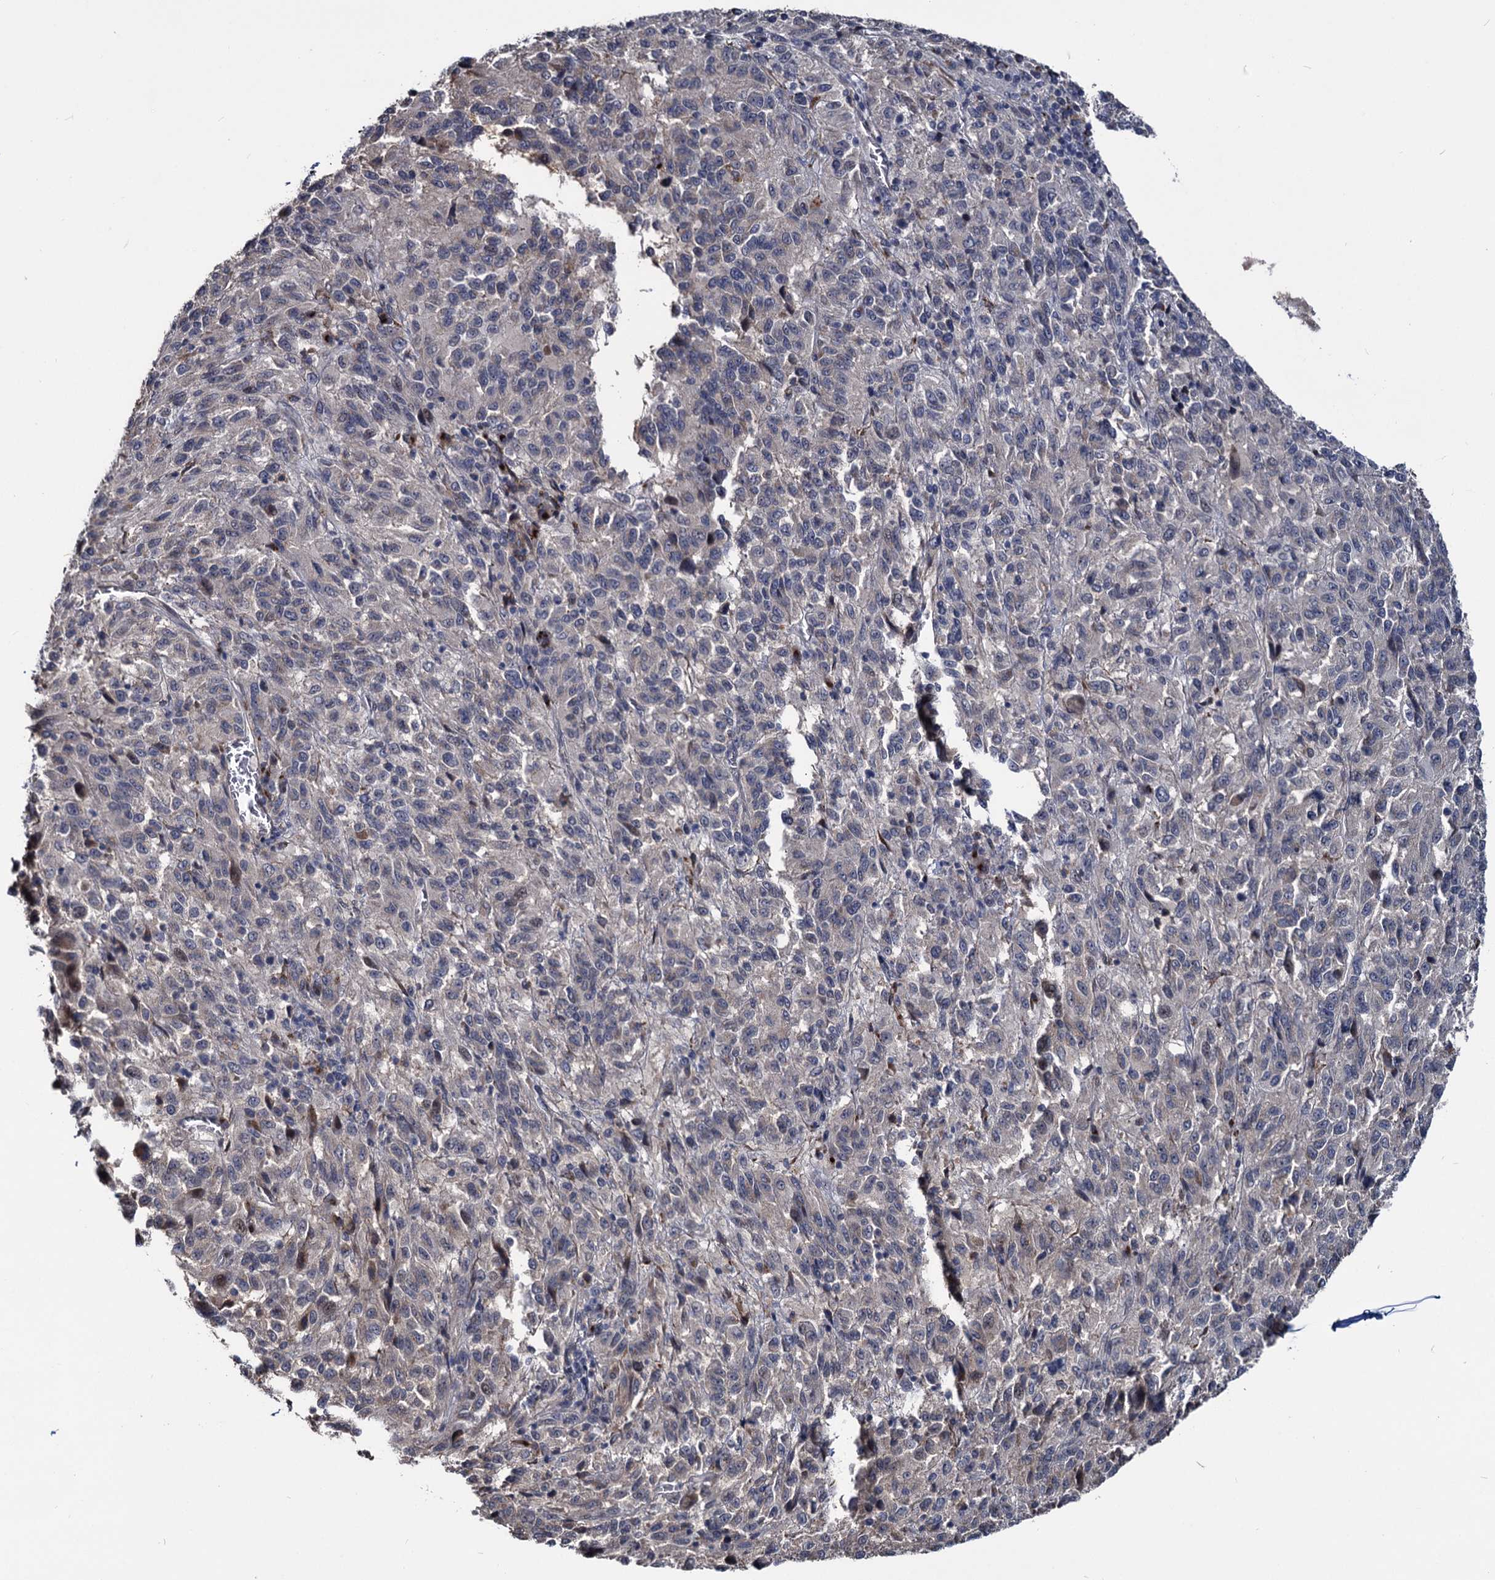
{"staining": {"intensity": "negative", "quantity": "none", "location": "none"}, "tissue": "melanoma", "cell_type": "Tumor cells", "image_type": "cancer", "snomed": [{"axis": "morphology", "description": "Malignant melanoma, Metastatic site"}, {"axis": "topography", "description": "Lung"}], "caption": "The immunohistochemistry photomicrograph has no significant expression in tumor cells of melanoma tissue. The staining is performed using DAB (3,3'-diaminobenzidine) brown chromogen with nuclei counter-stained in using hematoxylin.", "gene": "SMAGP", "patient": {"sex": "male", "age": 64}}